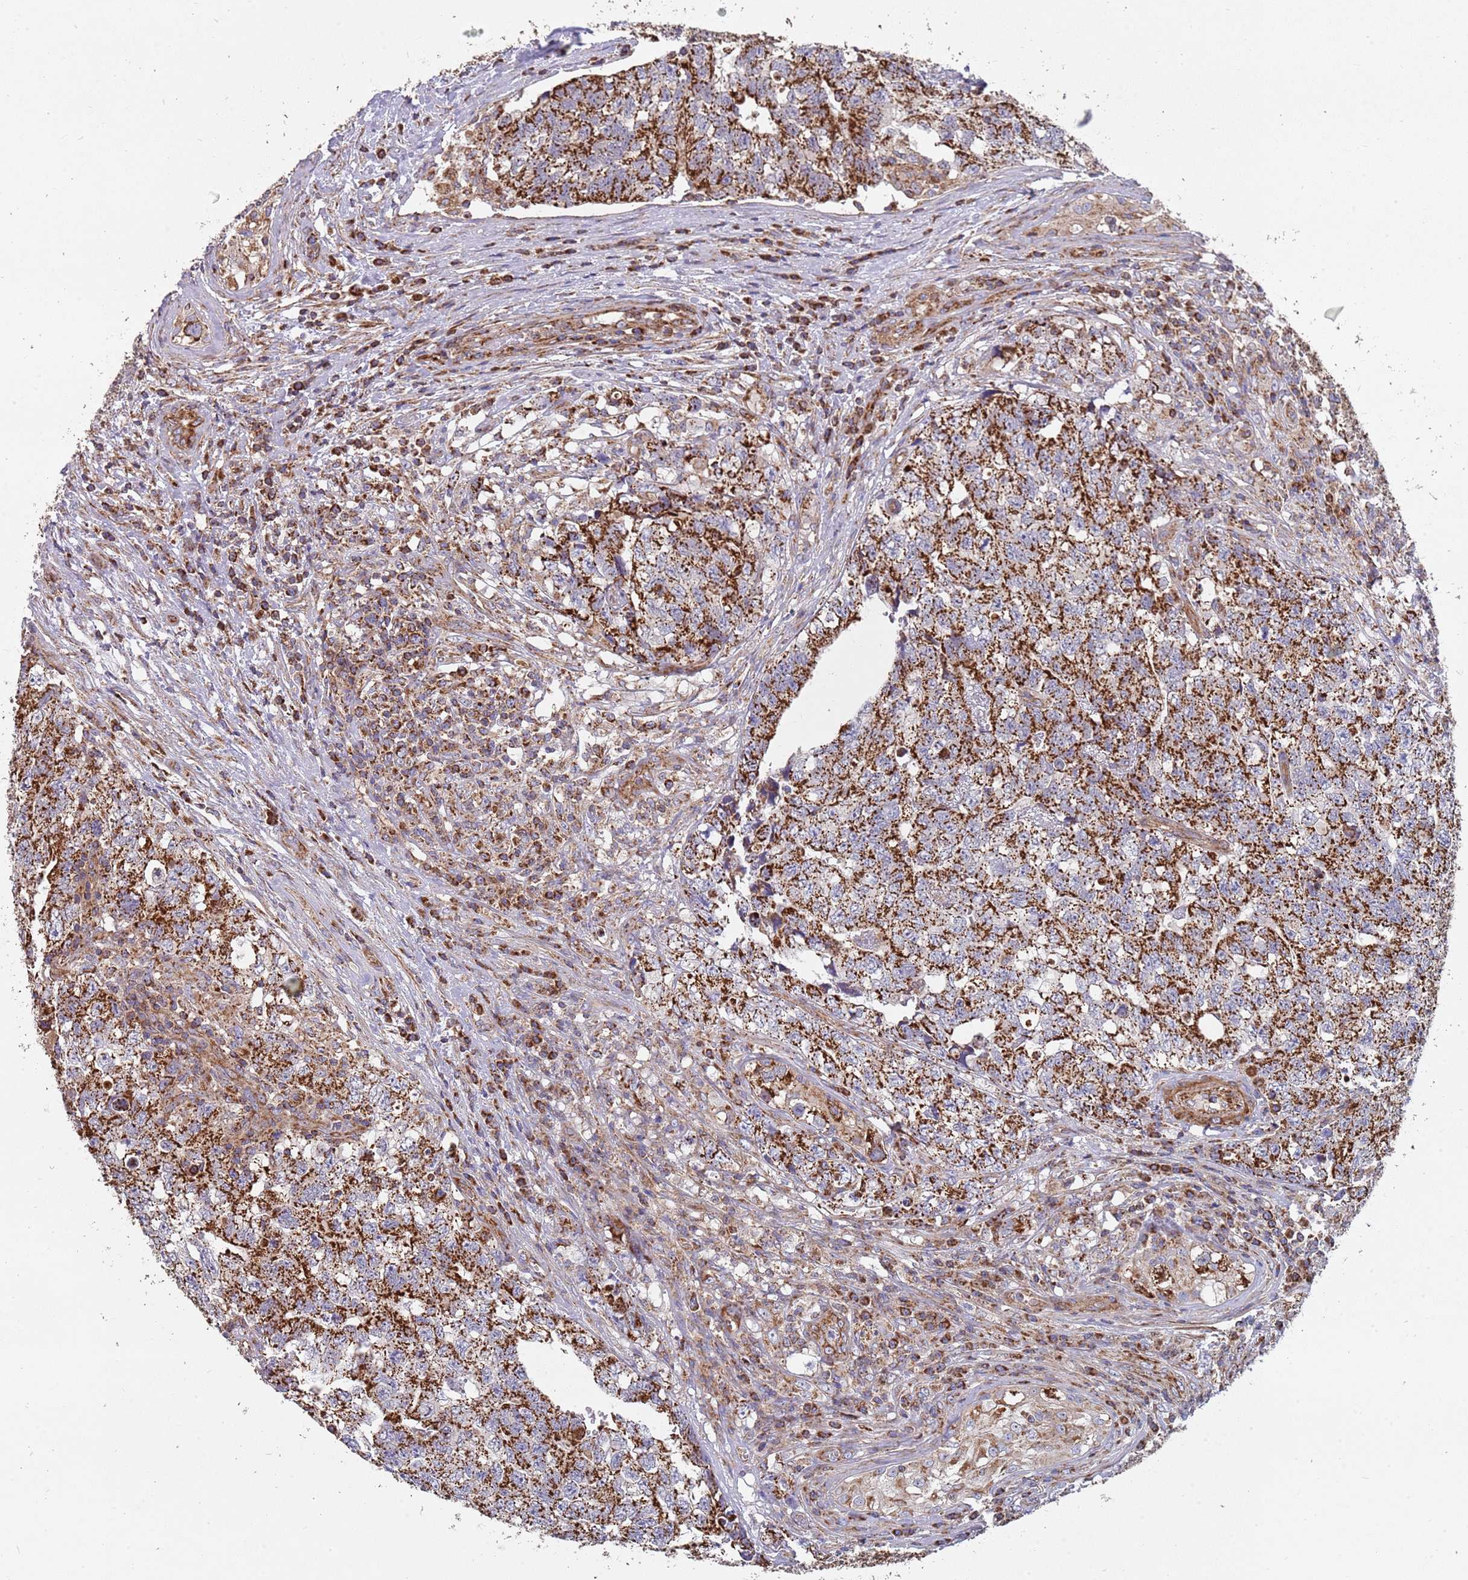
{"staining": {"intensity": "strong", "quantity": ">75%", "location": "cytoplasmic/membranous"}, "tissue": "testis cancer", "cell_type": "Tumor cells", "image_type": "cancer", "snomed": [{"axis": "morphology", "description": "Carcinoma, Embryonal, NOS"}, {"axis": "topography", "description": "Testis"}], "caption": "Tumor cells display high levels of strong cytoplasmic/membranous expression in about >75% of cells in human testis embryonal carcinoma.", "gene": "WDFY3", "patient": {"sex": "male", "age": 31}}